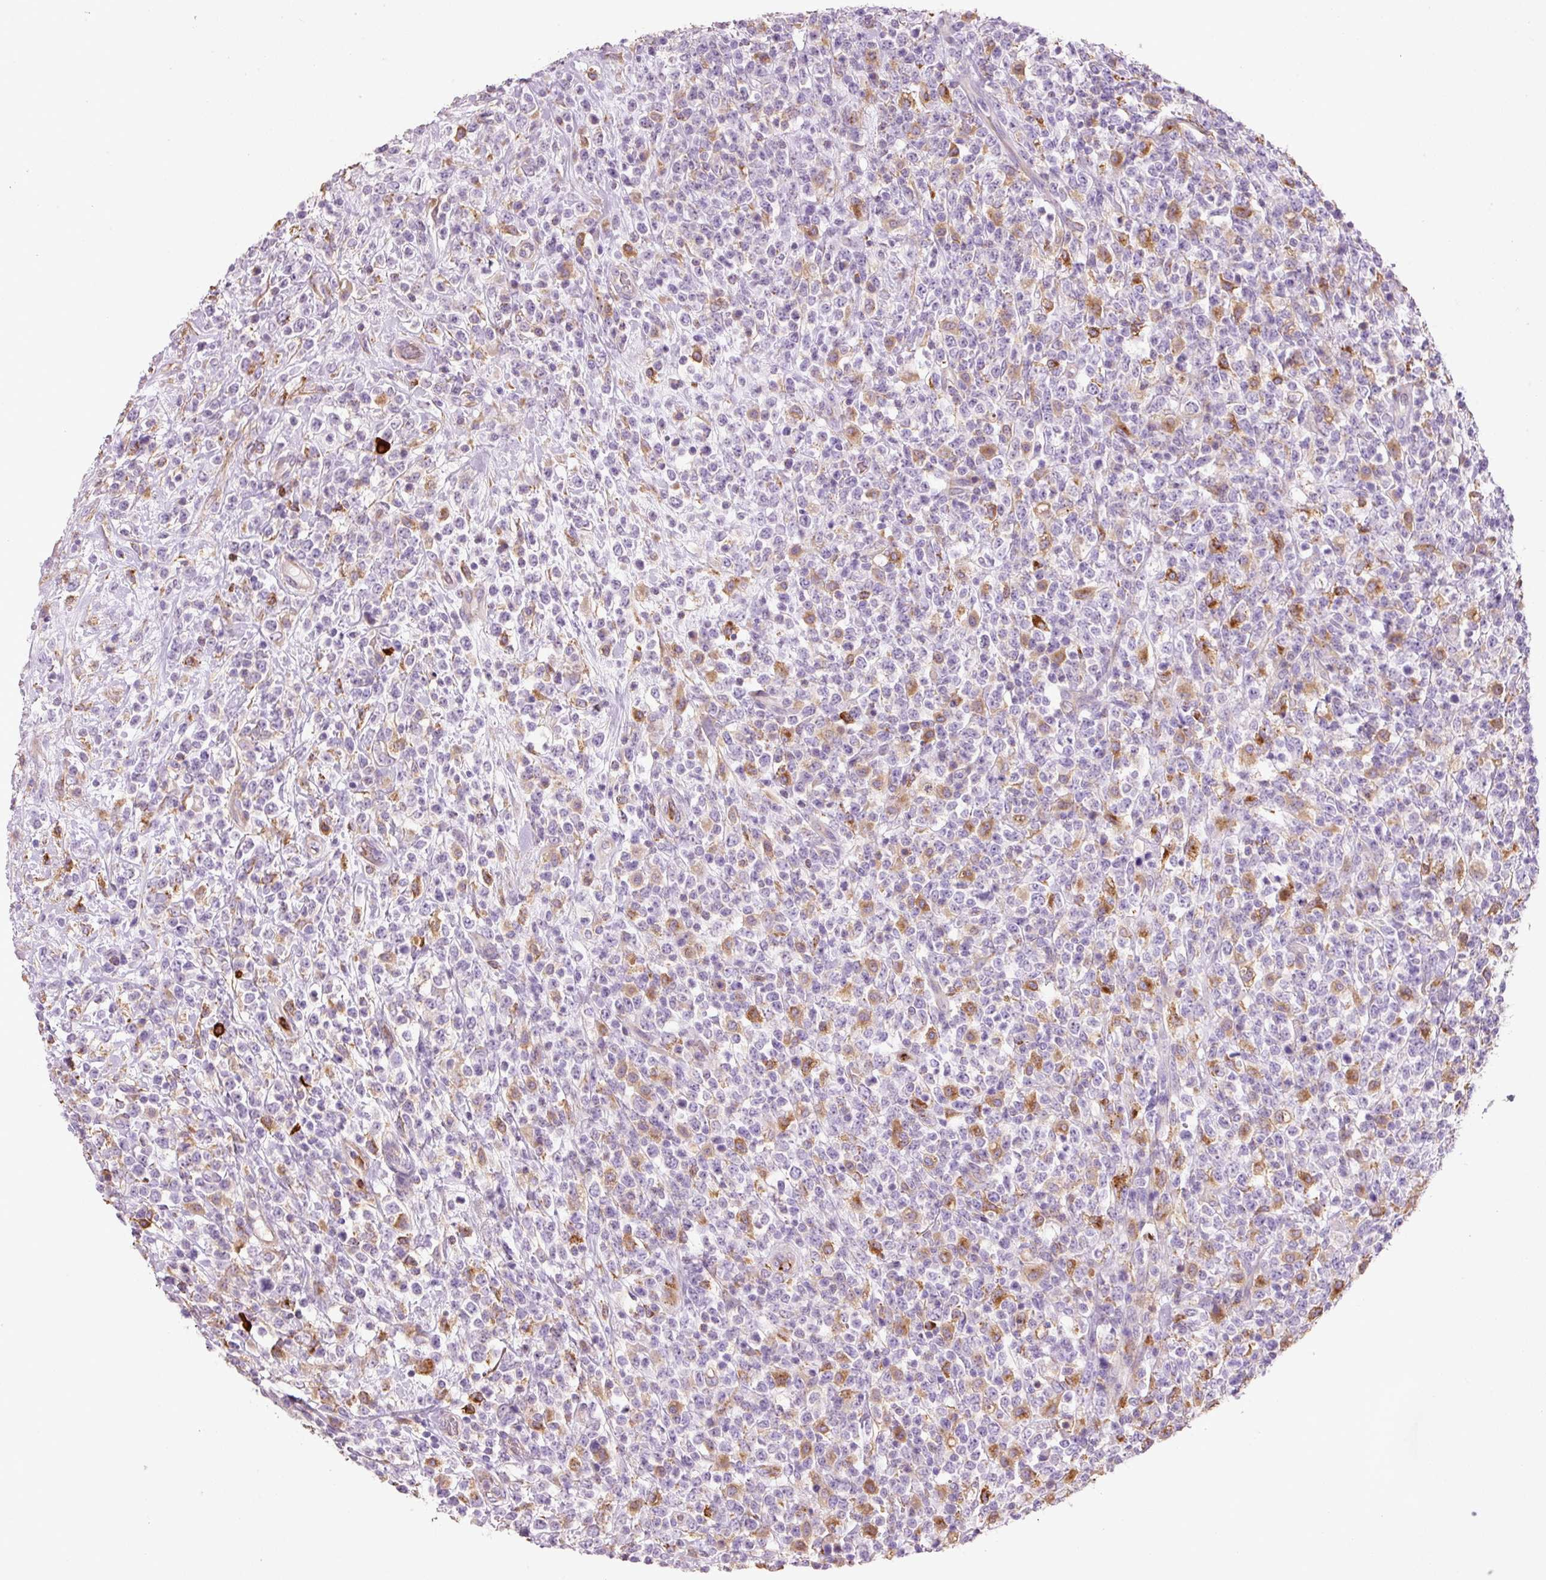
{"staining": {"intensity": "moderate", "quantity": "<25%", "location": "cytoplasmic/membranous"}, "tissue": "lymphoma", "cell_type": "Tumor cells", "image_type": "cancer", "snomed": [{"axis": "morphology", "description": "Malignant lymphoma, non-Hodgkin's type, High grade"}, {"axis": "topography", "description": "Colon"}], "caption": "Human lymphoma stained with a protein marker demonstrates moderate staining in tumor cells.", "gene": "TMC8", "patient": {"sex": "female", "age": 53}}